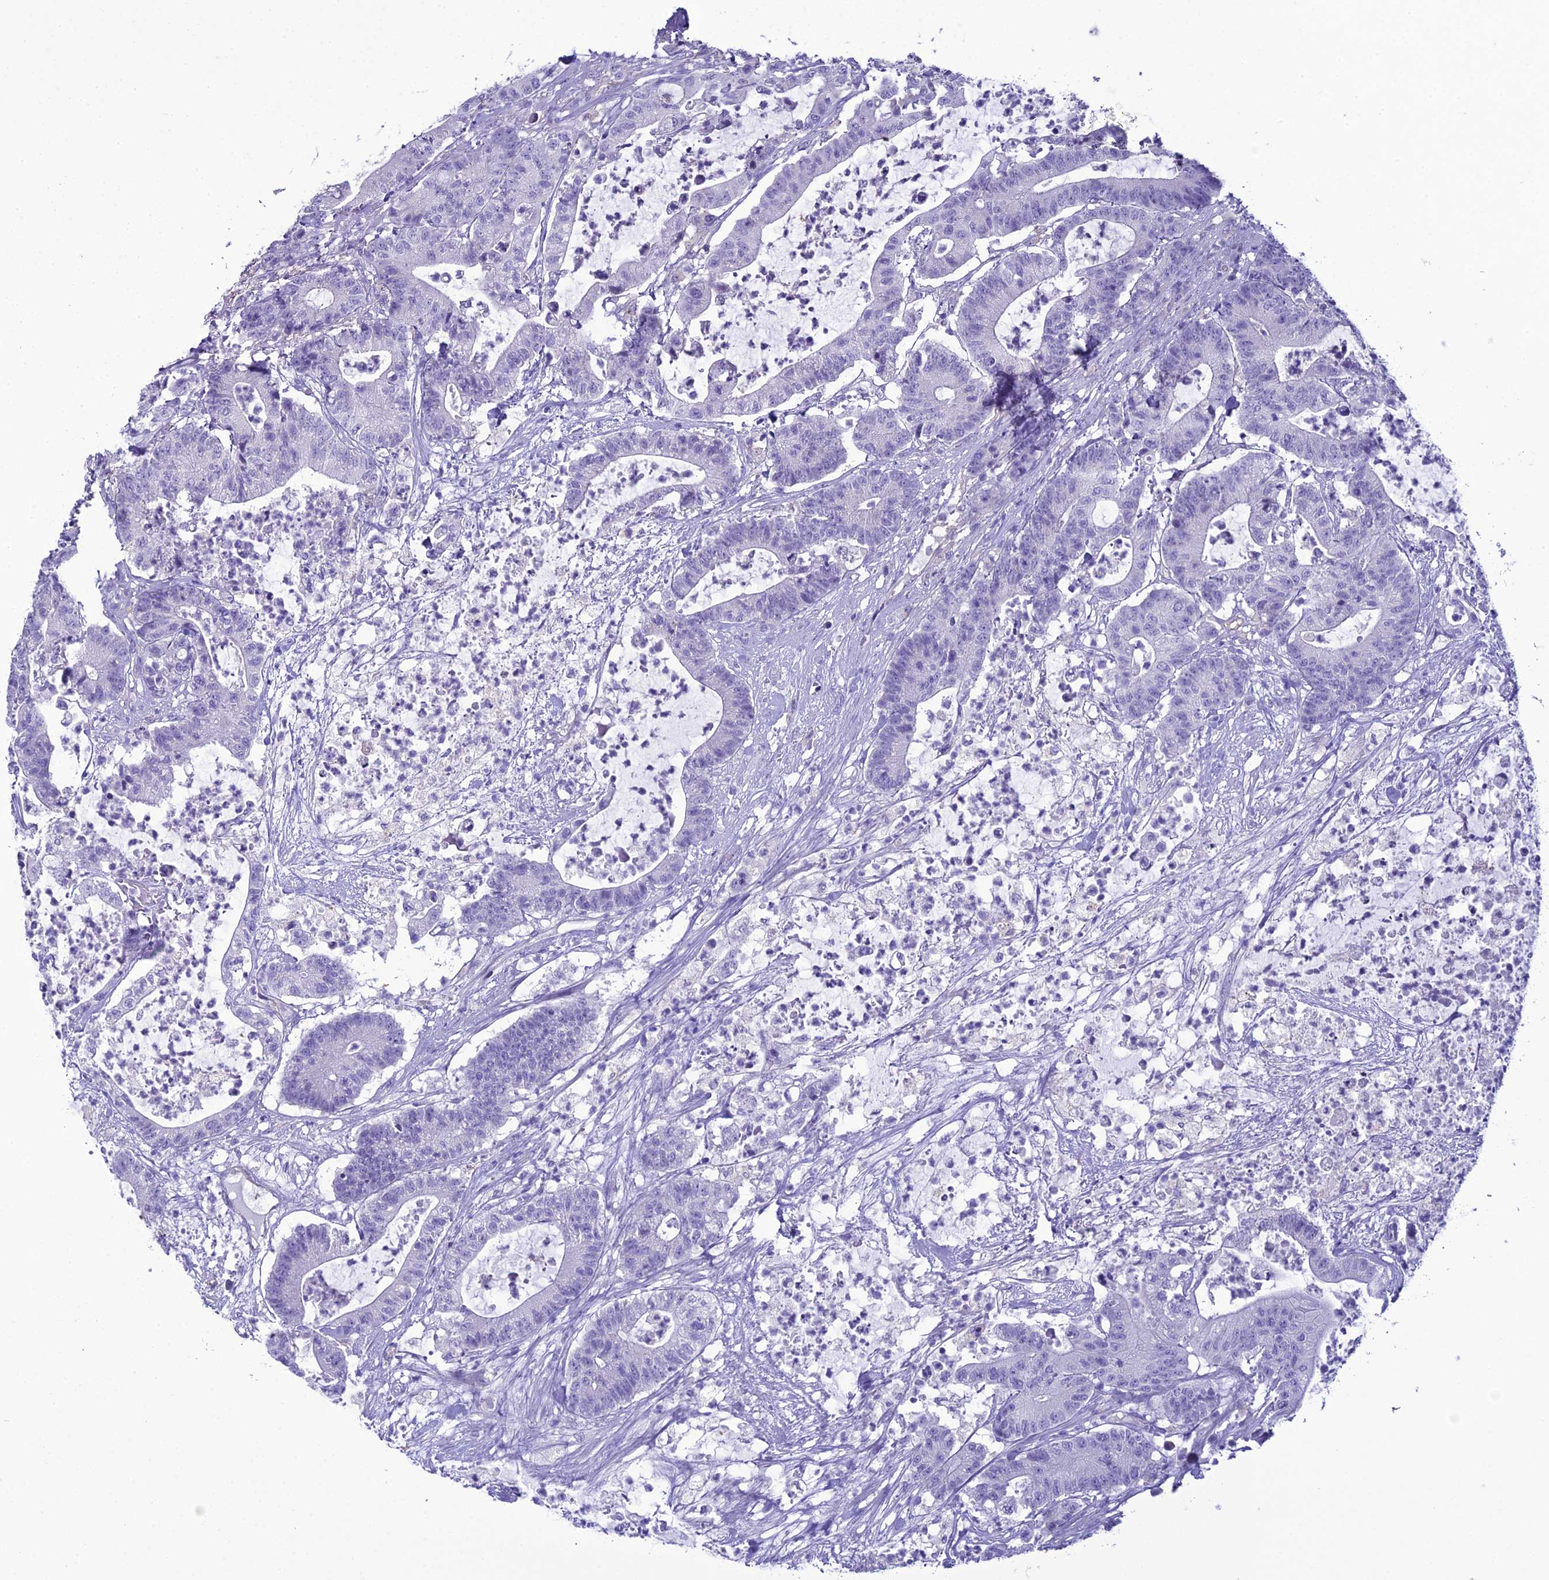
{"staining": {"intensity": "negative", "quantity": "none", "location": "none"}, "tissue": "colorectal cancer", "cell_type": "Tumor cells", "image_type": "cancer", "snomed": [{"axis": "morphology", "description": "Adenocarcinoma, NOS"}, {"axis": "topography", "description": "Colon"}], "caption": "Histopathology image shows no protein expression in tumor cells of colorectal cancer (adenocarcinoma) tissue.", "gene": "ACE", "patient": {"sex": "female", "age": 84}}